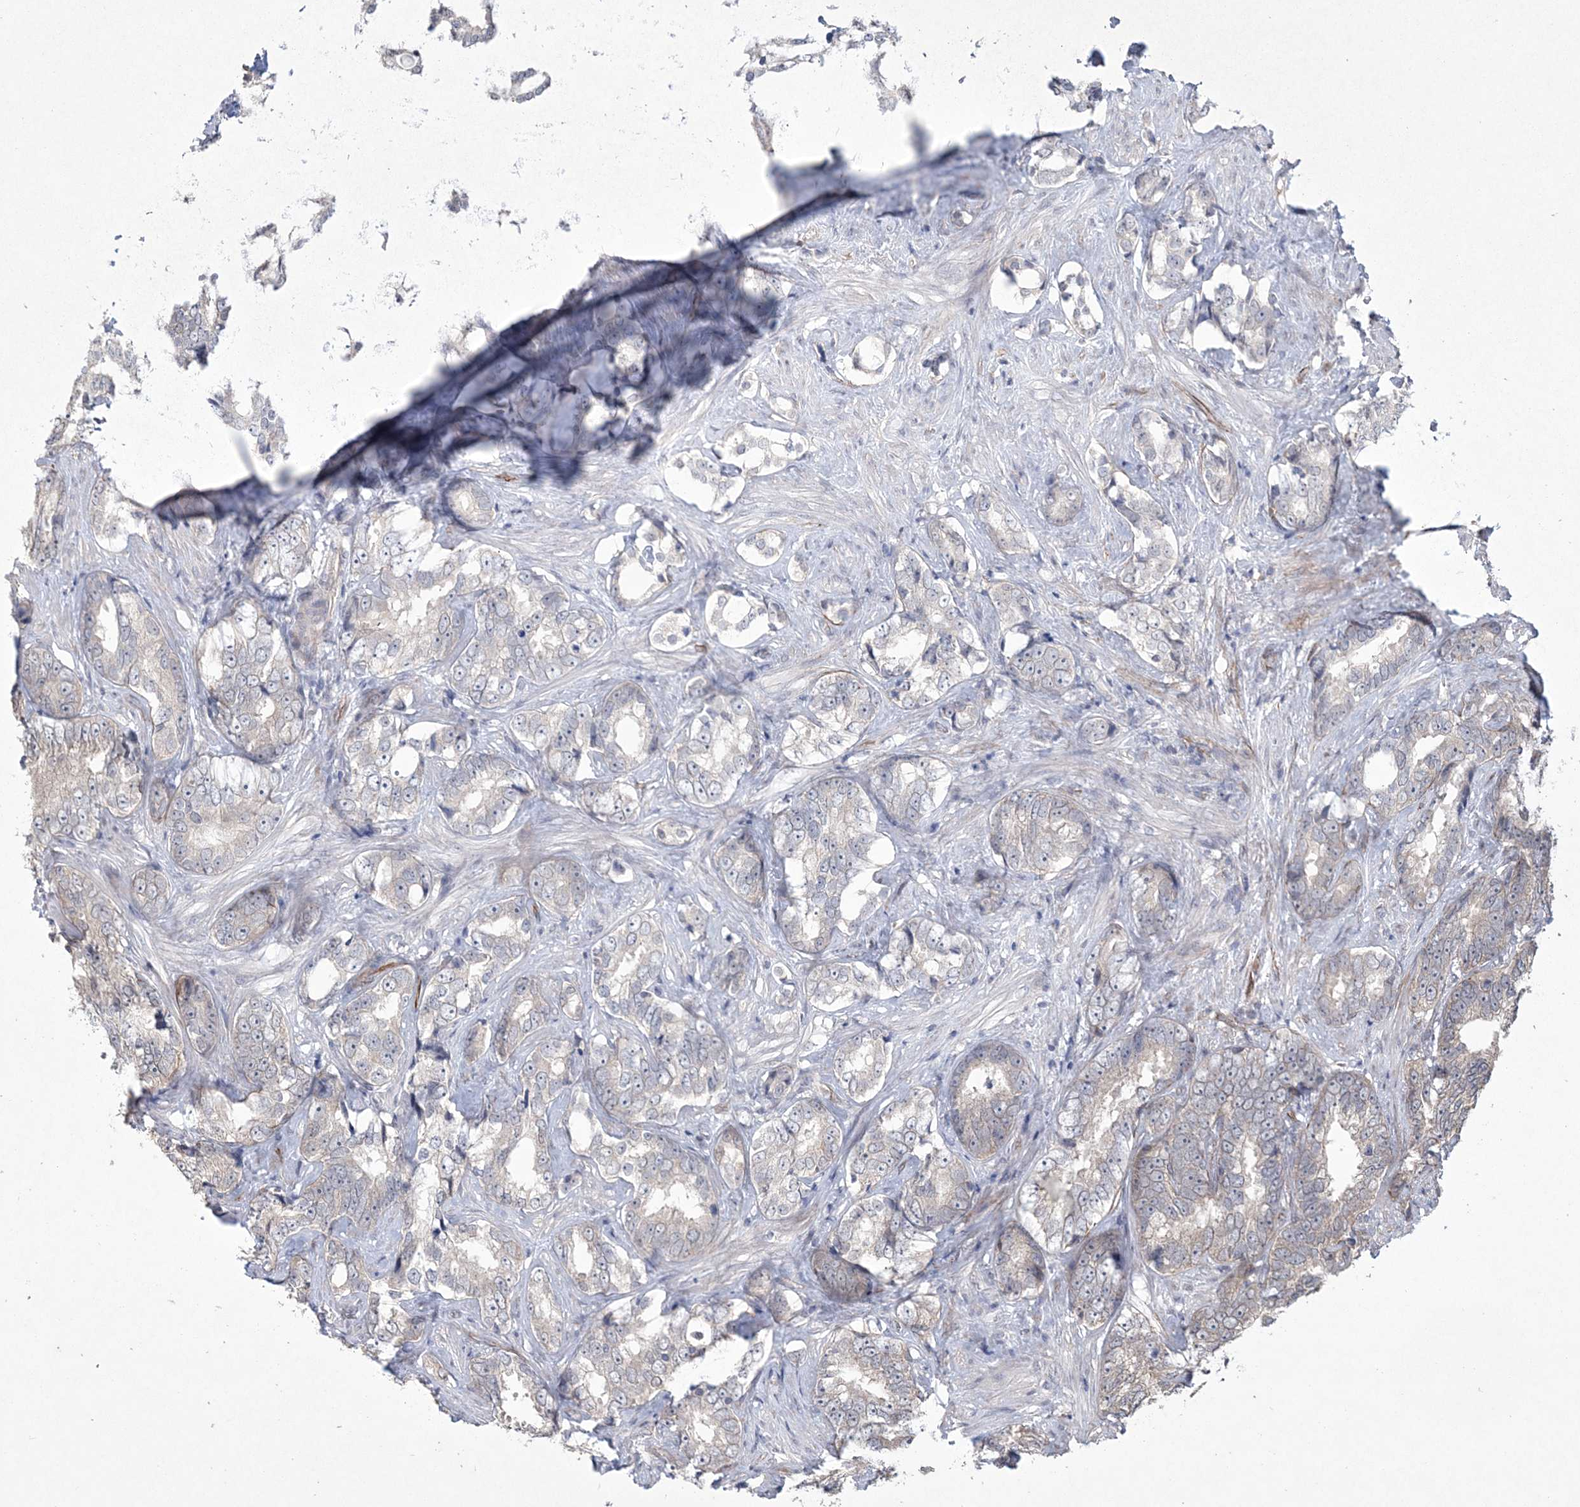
{"staining": {"intensity": "negative", "quantity": "none", "location": "none"}, "tissue": "prostate cancer", "cell_type": "Tumor cells", "image_type": "cancer", "snomed": [{"axis": "morphology", "description": "Adenocarcinoma, High grade"}, {"axis": "topography", "description": "Prostate"}], "caption": "Immunohistochemical staining of prostate high-grade adenocarcinoma shows no significant expression in tumor cells.", "gene": "DPCD", "patient": {"sex": "male", "age": 66}}